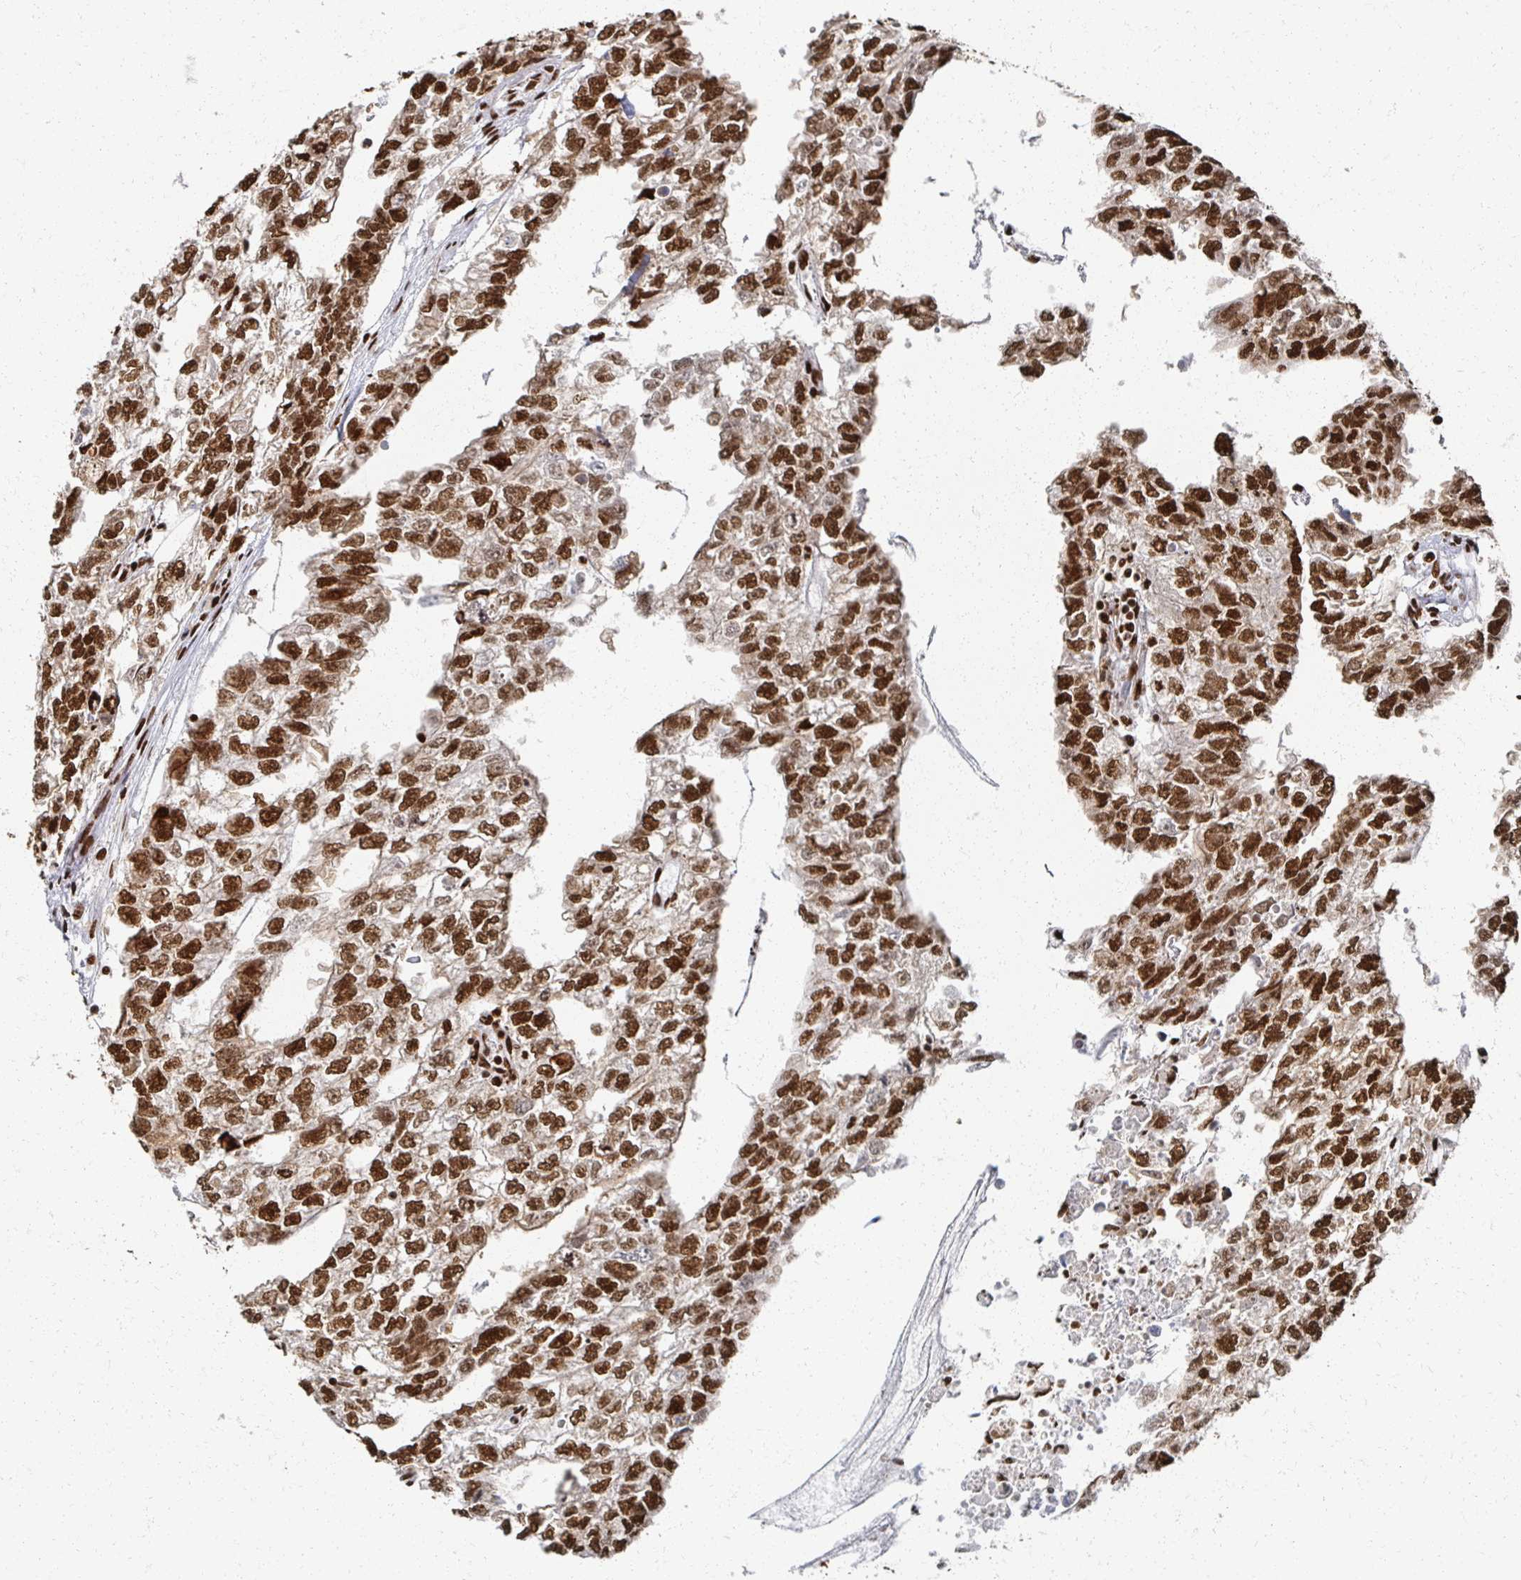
{"staining": {"intensity": "strong", "quantity": ">75%", "location": "nuclear"}, "tissue": "testis cancer", "cell_type": "Tumor cells", "image_type": "cancer", "snomed": [{"axis": "morphology", "description": "Carcinoma, Embryonal, NOS"}, {"axis": "morphology", "description": "Teratoma, malignant, NOS"}, {"axis": "topography", "description": "Testis"}], "caption": "Embryonal carcinoma (testis) stained with a brown dye shows strong nuclear positive expression in about >75% of tumor cells.", "gene": "RBBP7", "patient": {"sex": "male", "age": 44}}